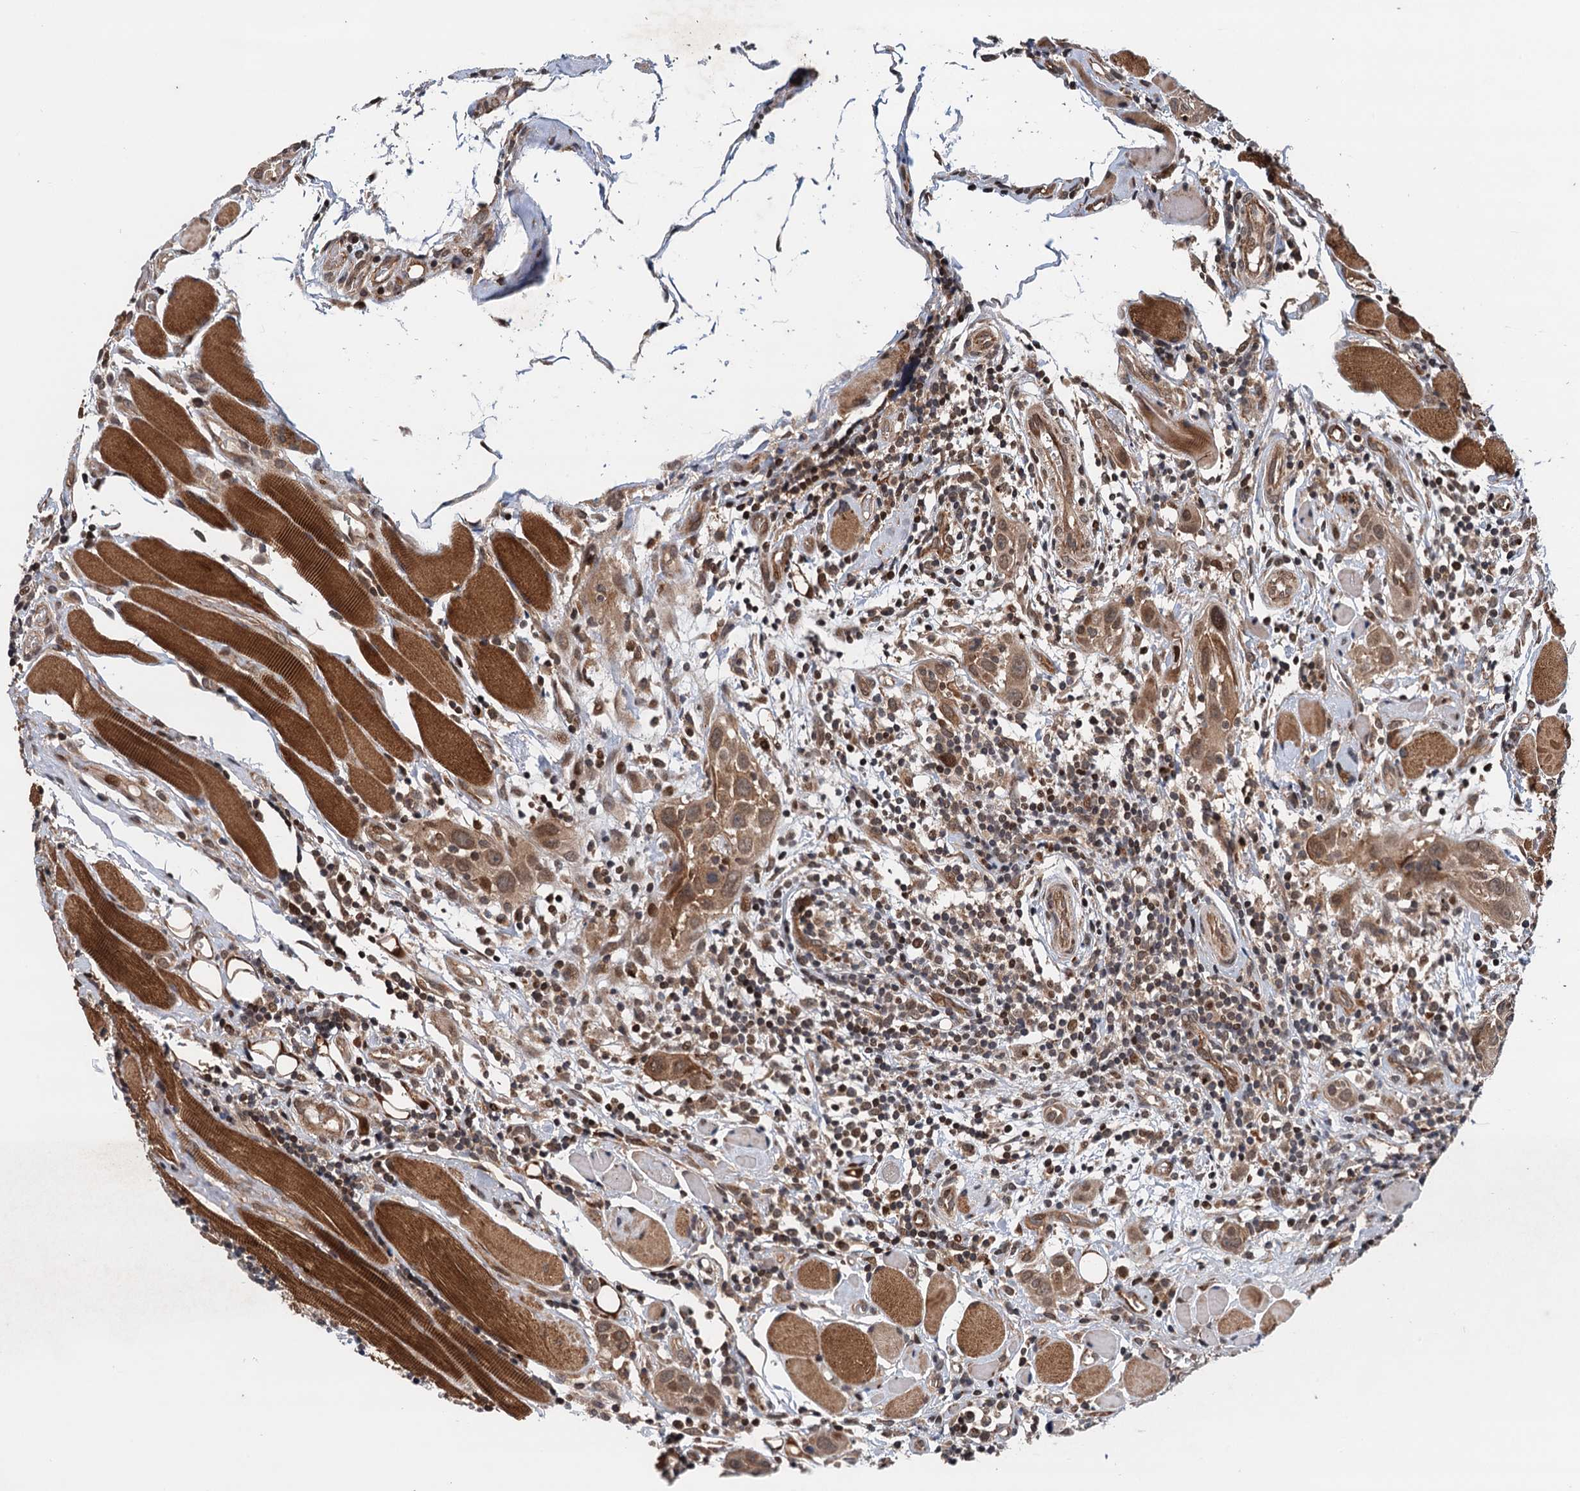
{"staining": {"intensity": "moderate", "quantity": ">75%", "location": "cytoplasmic/membranous"}, "tissue": "head and neck cancer", "cell_type": "Tumor cells", "image_type": "cancer", "snomed": [{"axis": "morphology", "description": "Squamous cell carcinoma, NOS"}, {"axis": "topography", "description": "Oral tissue"}, {"axis": "topography", "description": "Head-Neck"}], "caption": "Head and neck squamous cell carcinoma stained with a brown dye demonstrates moderate cytoplasmic/membranous positive positivity in about >75% of tumor cells.", "gene": "NLRP10", "patient": {"sex": "female", "age": 50}}